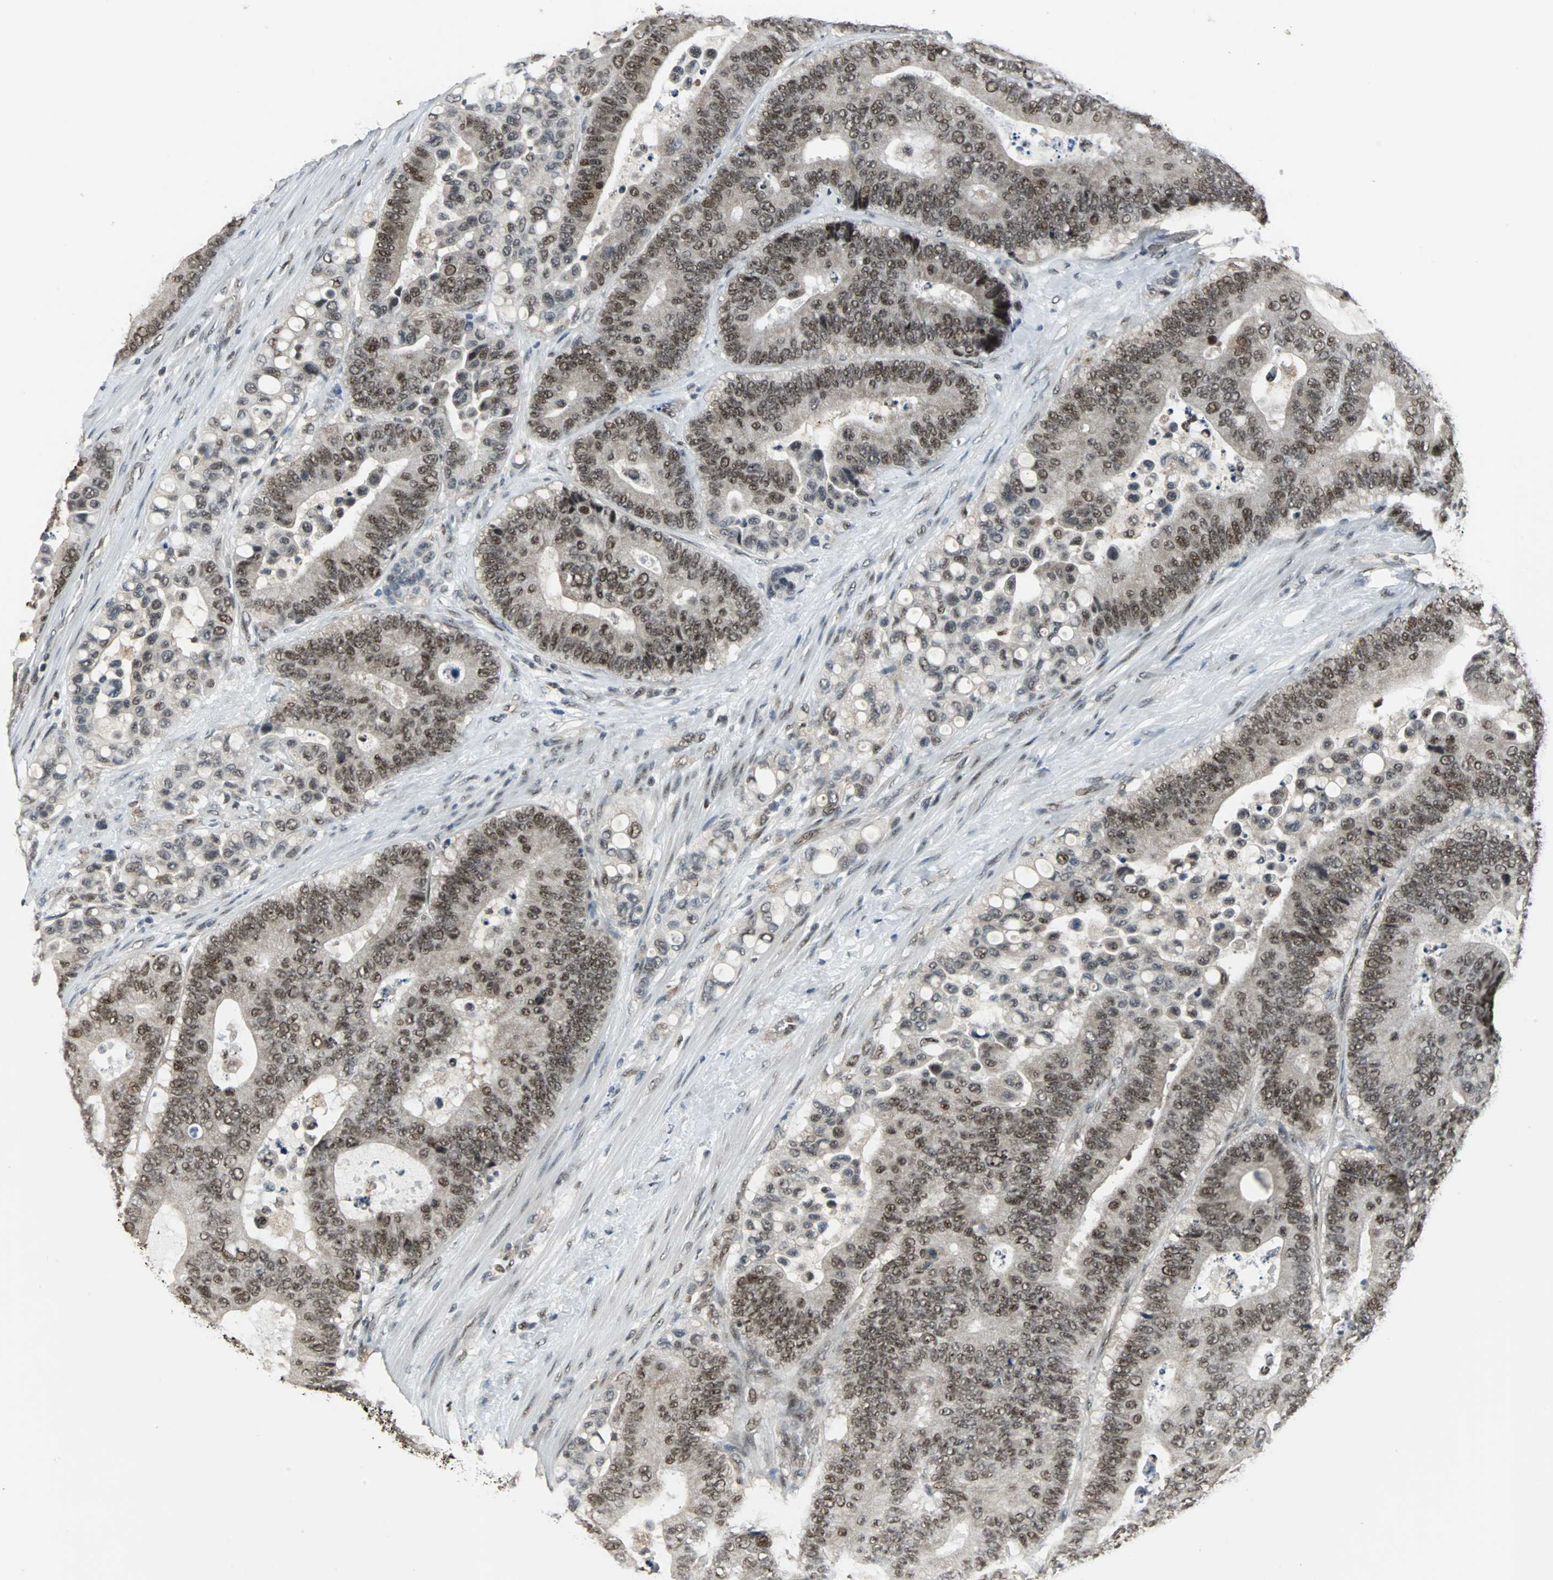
{"staining": {"intensity": "strong", "quantity": ">75%", "location": "nuclear"}, "tissue": "colorectal cancer", "cell_type": "Tumor cells", "image_type": "cancer", "snomed": [{"axis": "morphology", "description": "Normal tissue, NOS"}, {"axis": "morphology", "description": "Adenocarcinoma, NOS"}, {"axis": "topography", "description": "Colon"}], "caption": "A high amount of strong nuclear staining is present in approximately >75% of tumor cells in adenocarcinoma (colorectal) tissue. Nuclei are stained in blue.", "gene": "MED4", "patient": {"sex": "male", "age": 82}}